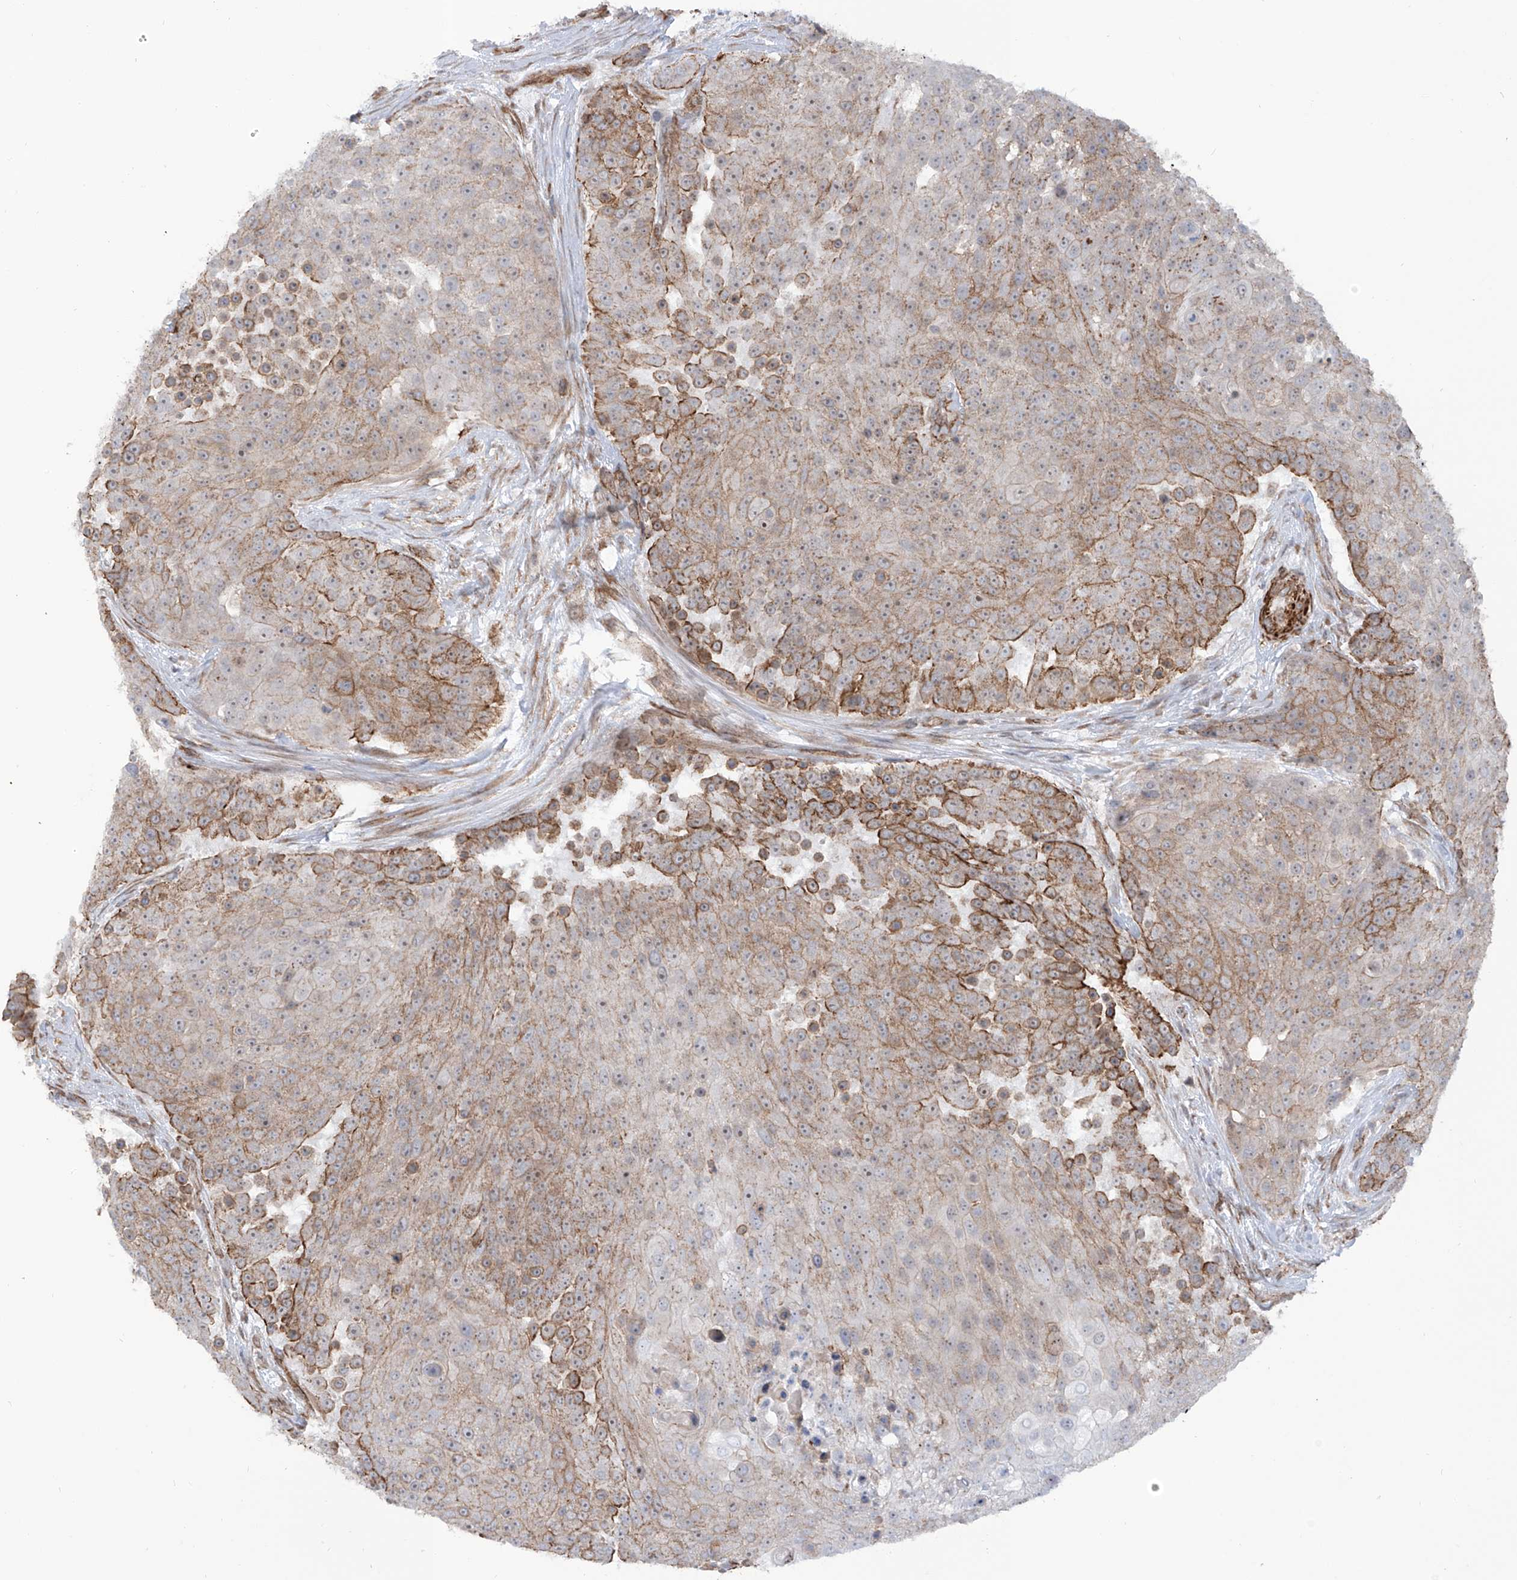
{"staining": {"intensity": "moderate", "quantity": "25%-75%", "location": "cytoplasmic/membranous"}, "tissue": "urothelial cancer", "cell_type": "Tumor cells", "image_type": "cancer", "snomed": [{"axis": "morphology", "description": "Urothelial carcinoma, High grade"}, {"axis": "topography", "description": "Urinary bladder"}], "caption": "This is a histology image of immunohistochemistry staining of urothelial carcinoma (high-grade), which shows moderate positivity in the cytoplasmic/membranous of tumor cells.", "gene": "ZNF490", "patient": {"sex": "female", "age": 63}}